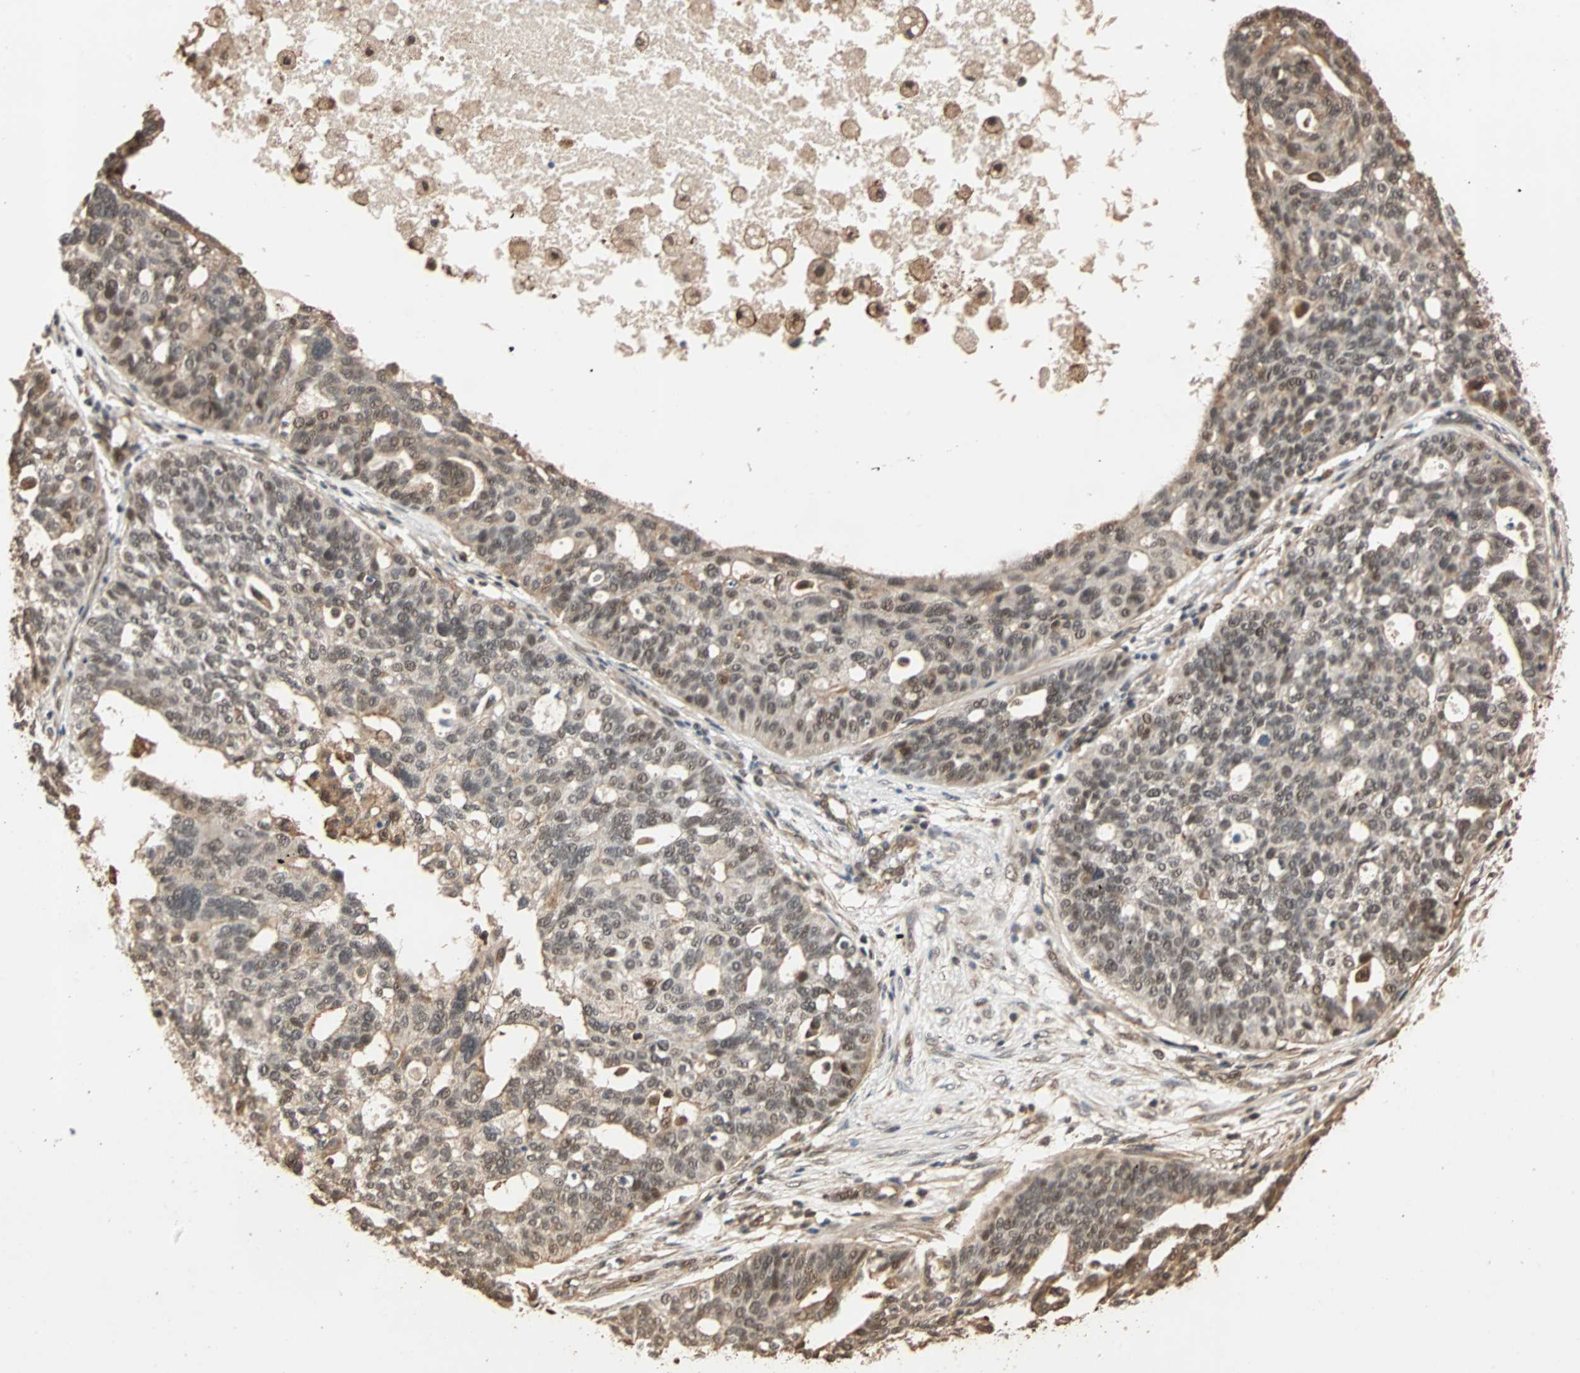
{"staining": {"intensity": "moderate", "quantity": ">75%", "location": "cytoplasmic/membranous,nuclear"}, "tissue": "ovarian cancer", "cell_type": "Tumor cells", "image_type": "cancer", "snomed": [{"axis": "morphology", "description": "Cystadenocarcinoma, serous, NOS"}, {"axis": "topography", "description": "Ovary"}], "caption": "Immunohistochemical staining of ovarian serous cystadenocarcinoma displays medium levels of moderate cytoplasmic/membranous and nuclear protein positivity in about >75% of tumor cells.", "gene": "CDC5L", "patient": {"sex": "female", "age": 59}}